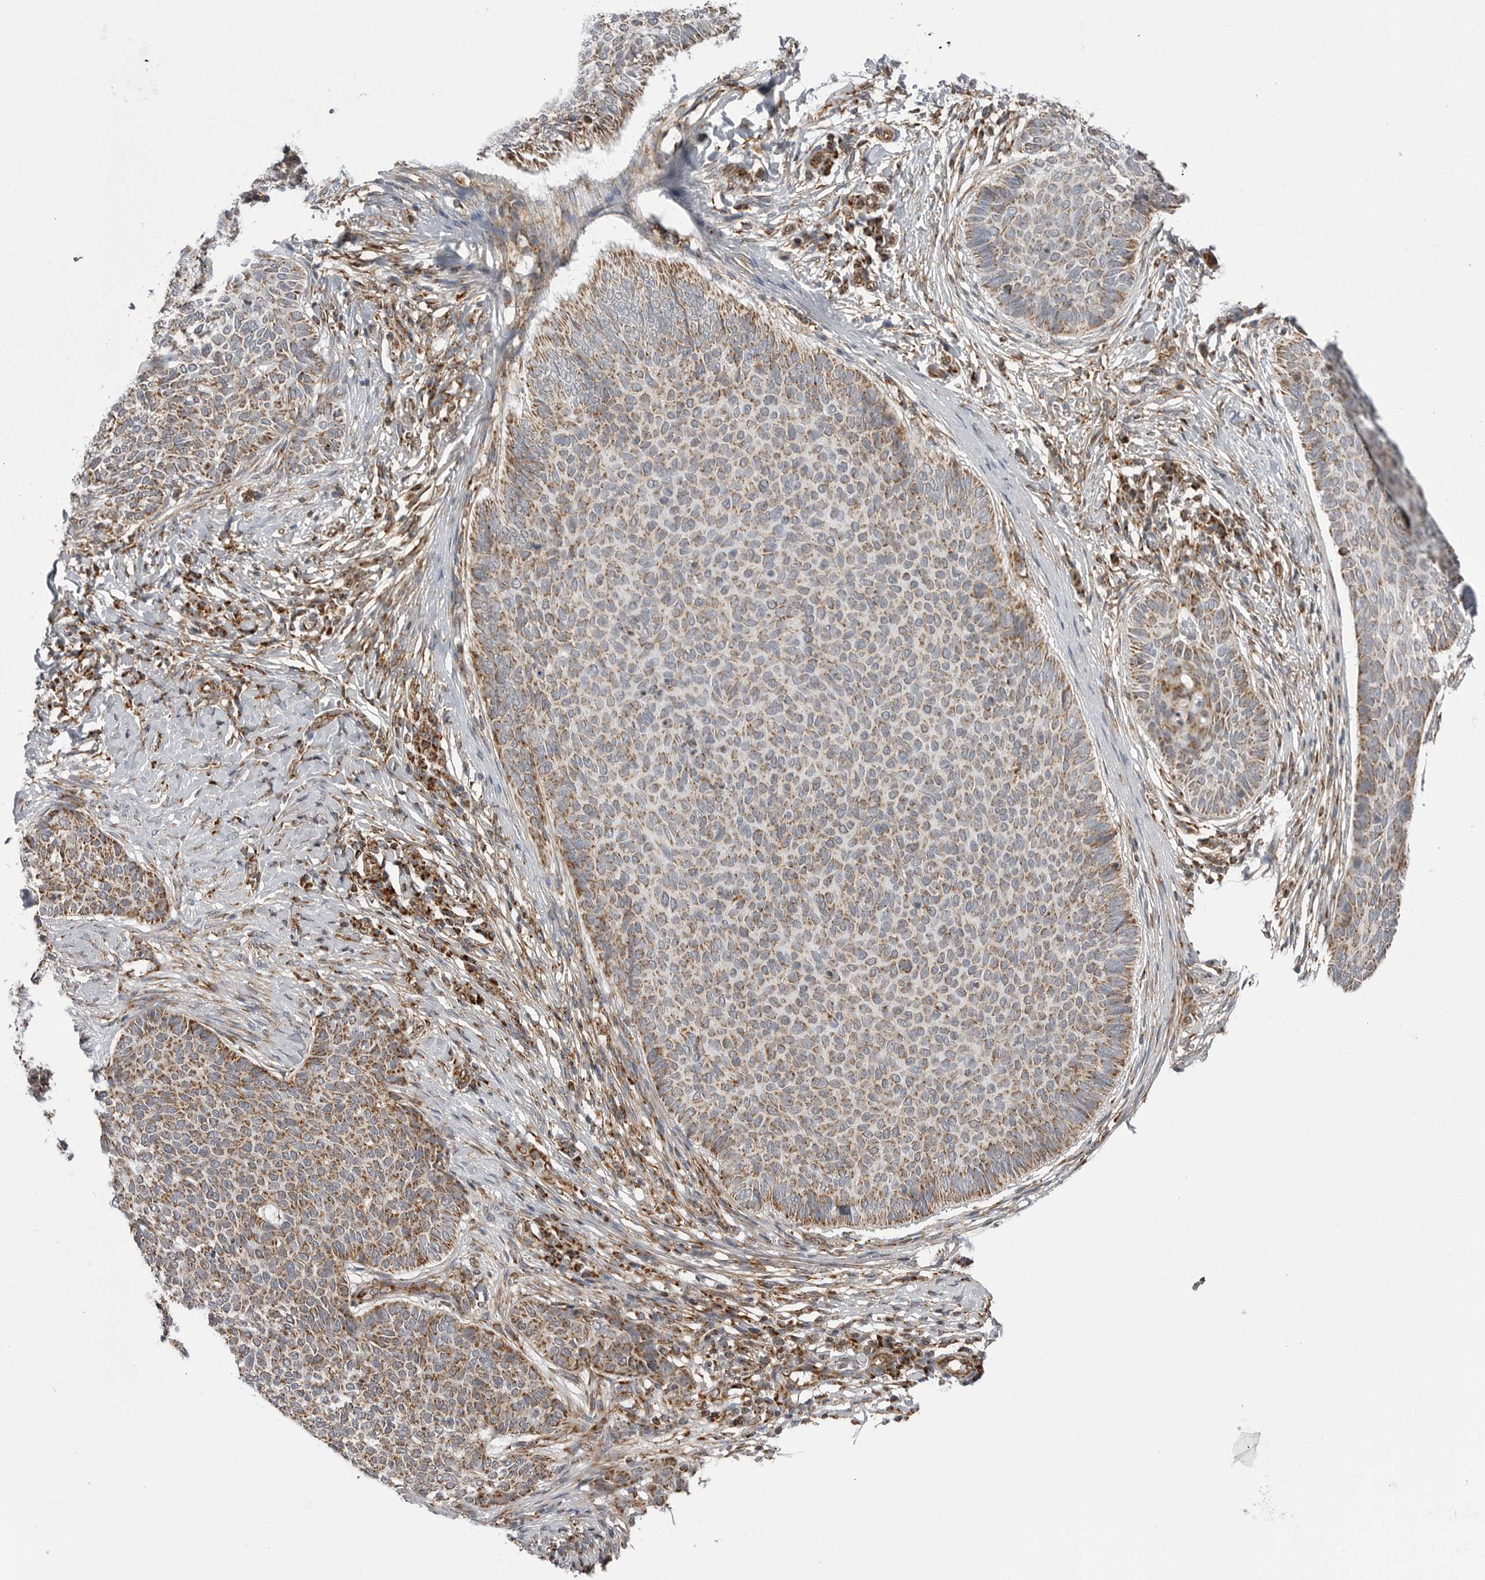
{"staining": {"intensity": "moderate", "quantity": ">75%", "location": "cytoplasmic/membranous"}, "tissue": "skin cancer", "cell_type": "Tumor cells", "image_type": "cancer", "snomed": [{"axis": "morphology", "description": "Normal tissue, NOS"}, {"axis": "morphology", "description": "Basal cell carcinoma"}, {"axis": "topography", "description": "Skin"}], "caption": "Immunohistochemical staining of human basal cell carcinoma (skin) shows medium levels of moderate cytoplasmic/membranous expression in about >75% of tumor cells. The protein is shown in brown color, while the nuclei are stained blue.", "gene": "FH", "patient": {"sex": "male", "age": 50}}